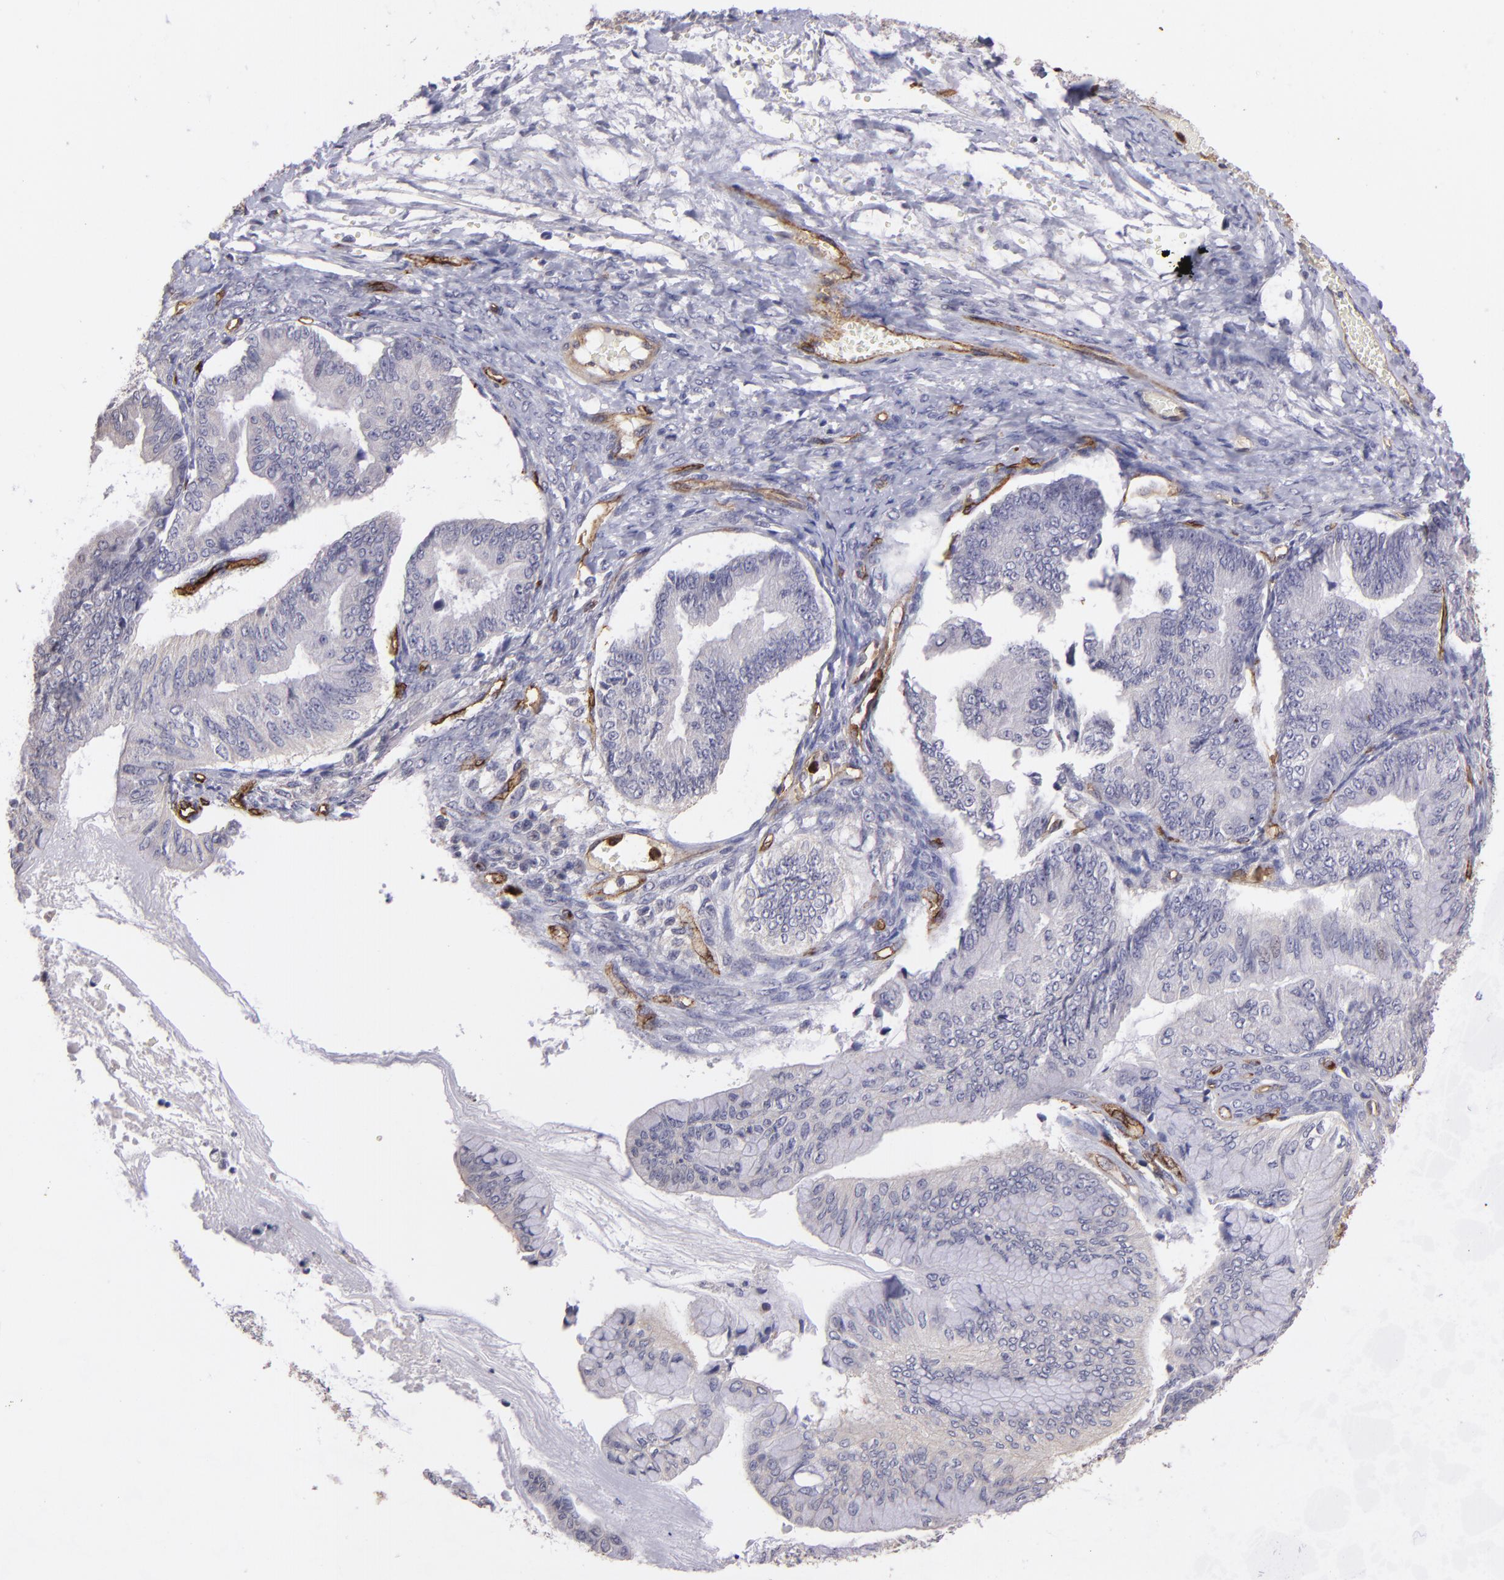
{"staining": {"intensity": "negative", "quantity": "none", "location": "none"}, "tissue": "ovarian cancer", "cell_type": "Tumor cells", "image_type": "cancer", "snomed": [{"axis": "morphology", "description": "Cystadenocarcinoma, mucinous, NOS"}, {"axis": "topography", "description": "Ovary"}], "caption": "IHC image of ovarian mucinous cystadenocarcinoma stained for a protein (brown), which shows no expression in tumor cells.", "gene": "DYSF", "patient": {"sex": "female", "age": 36}}